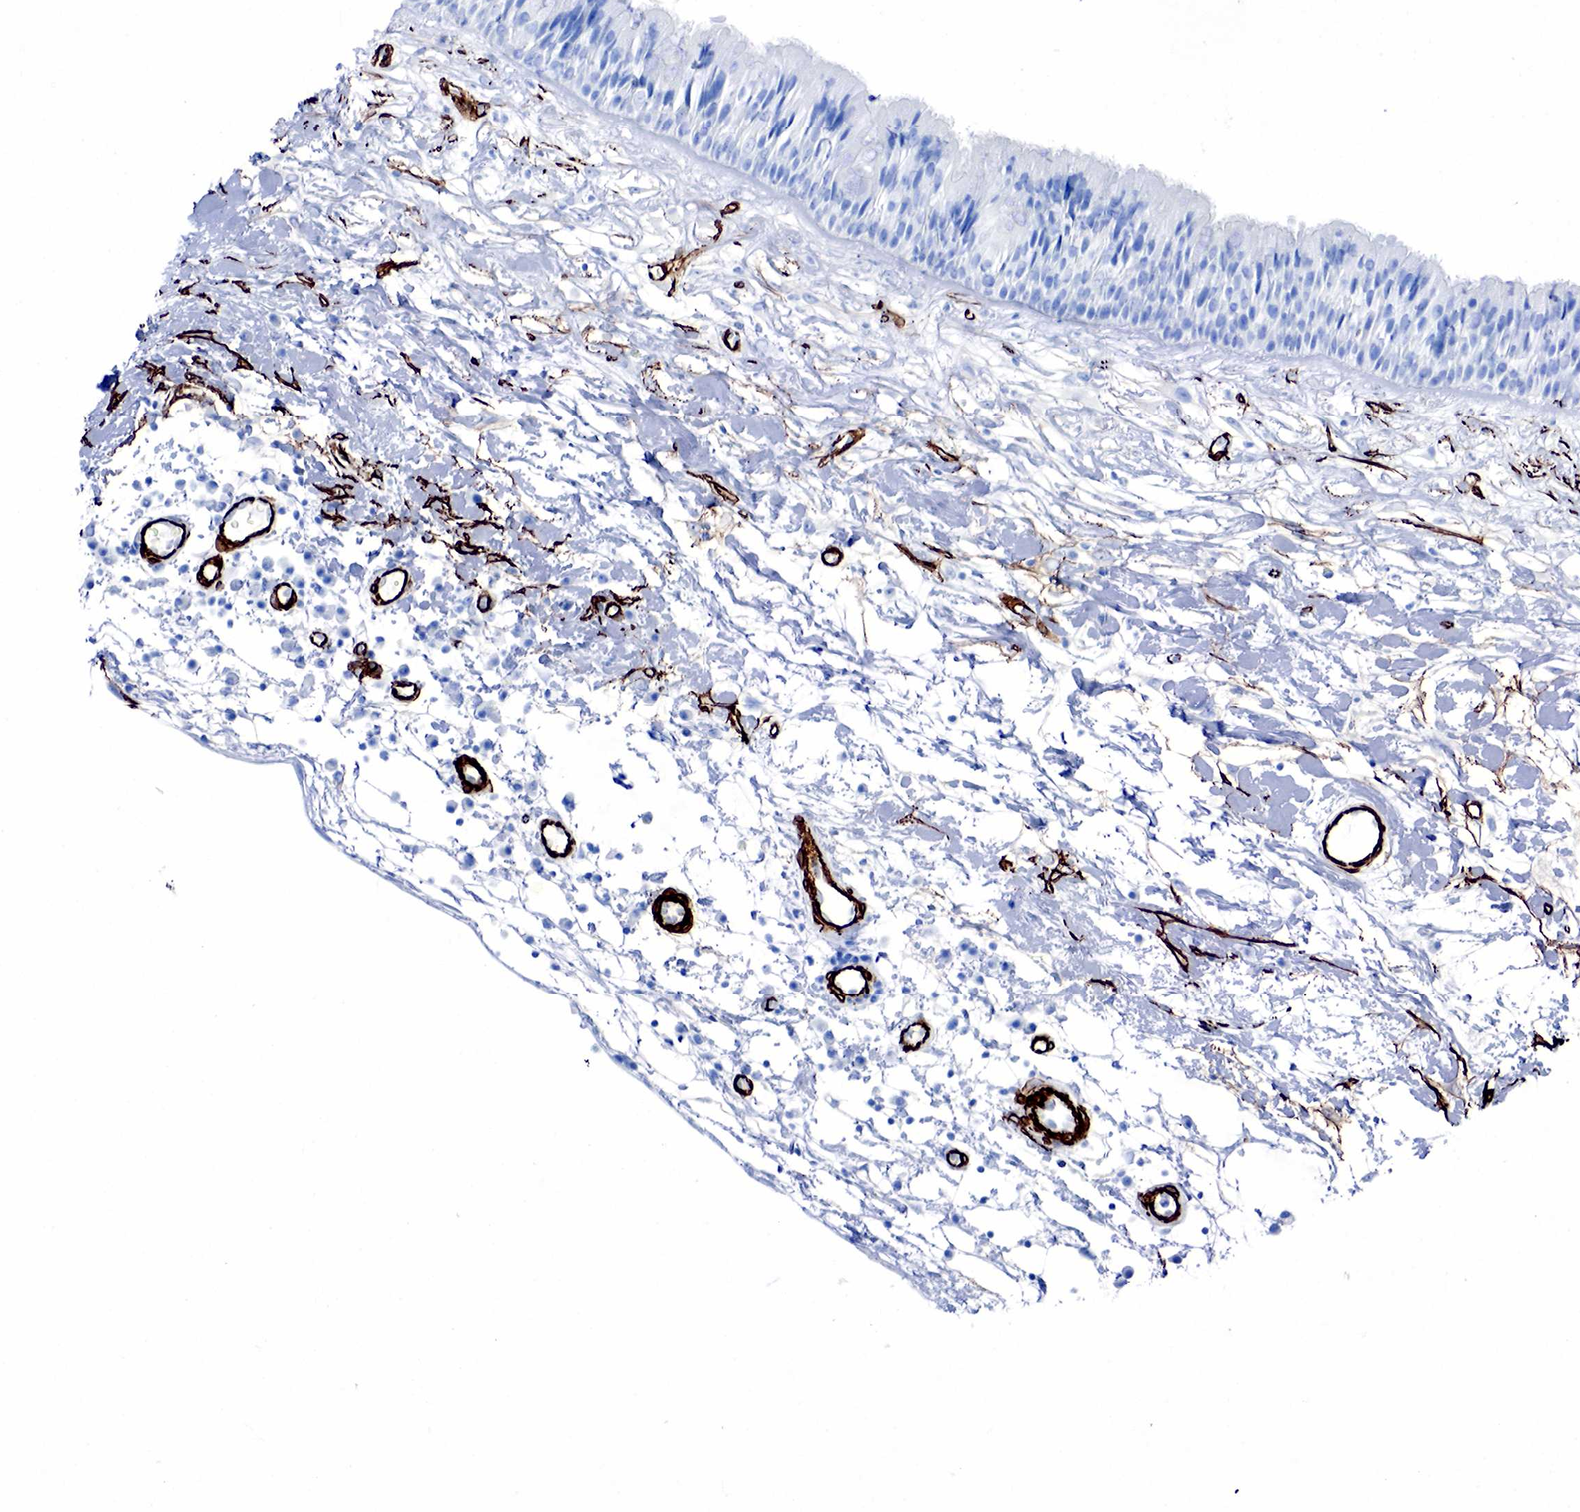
{"staining": {"intensity": "negative", "quantity": "none", "location": "none"}, "tissue": "nasopharynx", "cell_type": "Respiratory epithelial cells", "image_type": "normal", "snomed": [{"axis": "morphology", "description": "Normal tissue, NOS"}, {"axis": "topography", "description": "Nasopharynx"}], "caption": "Nasopharynx stained for a protein using IHC displays no expression respiratory epithelial cells.", "gene": "ACTA2", "patient": {"sex": "male", "age": 13}}